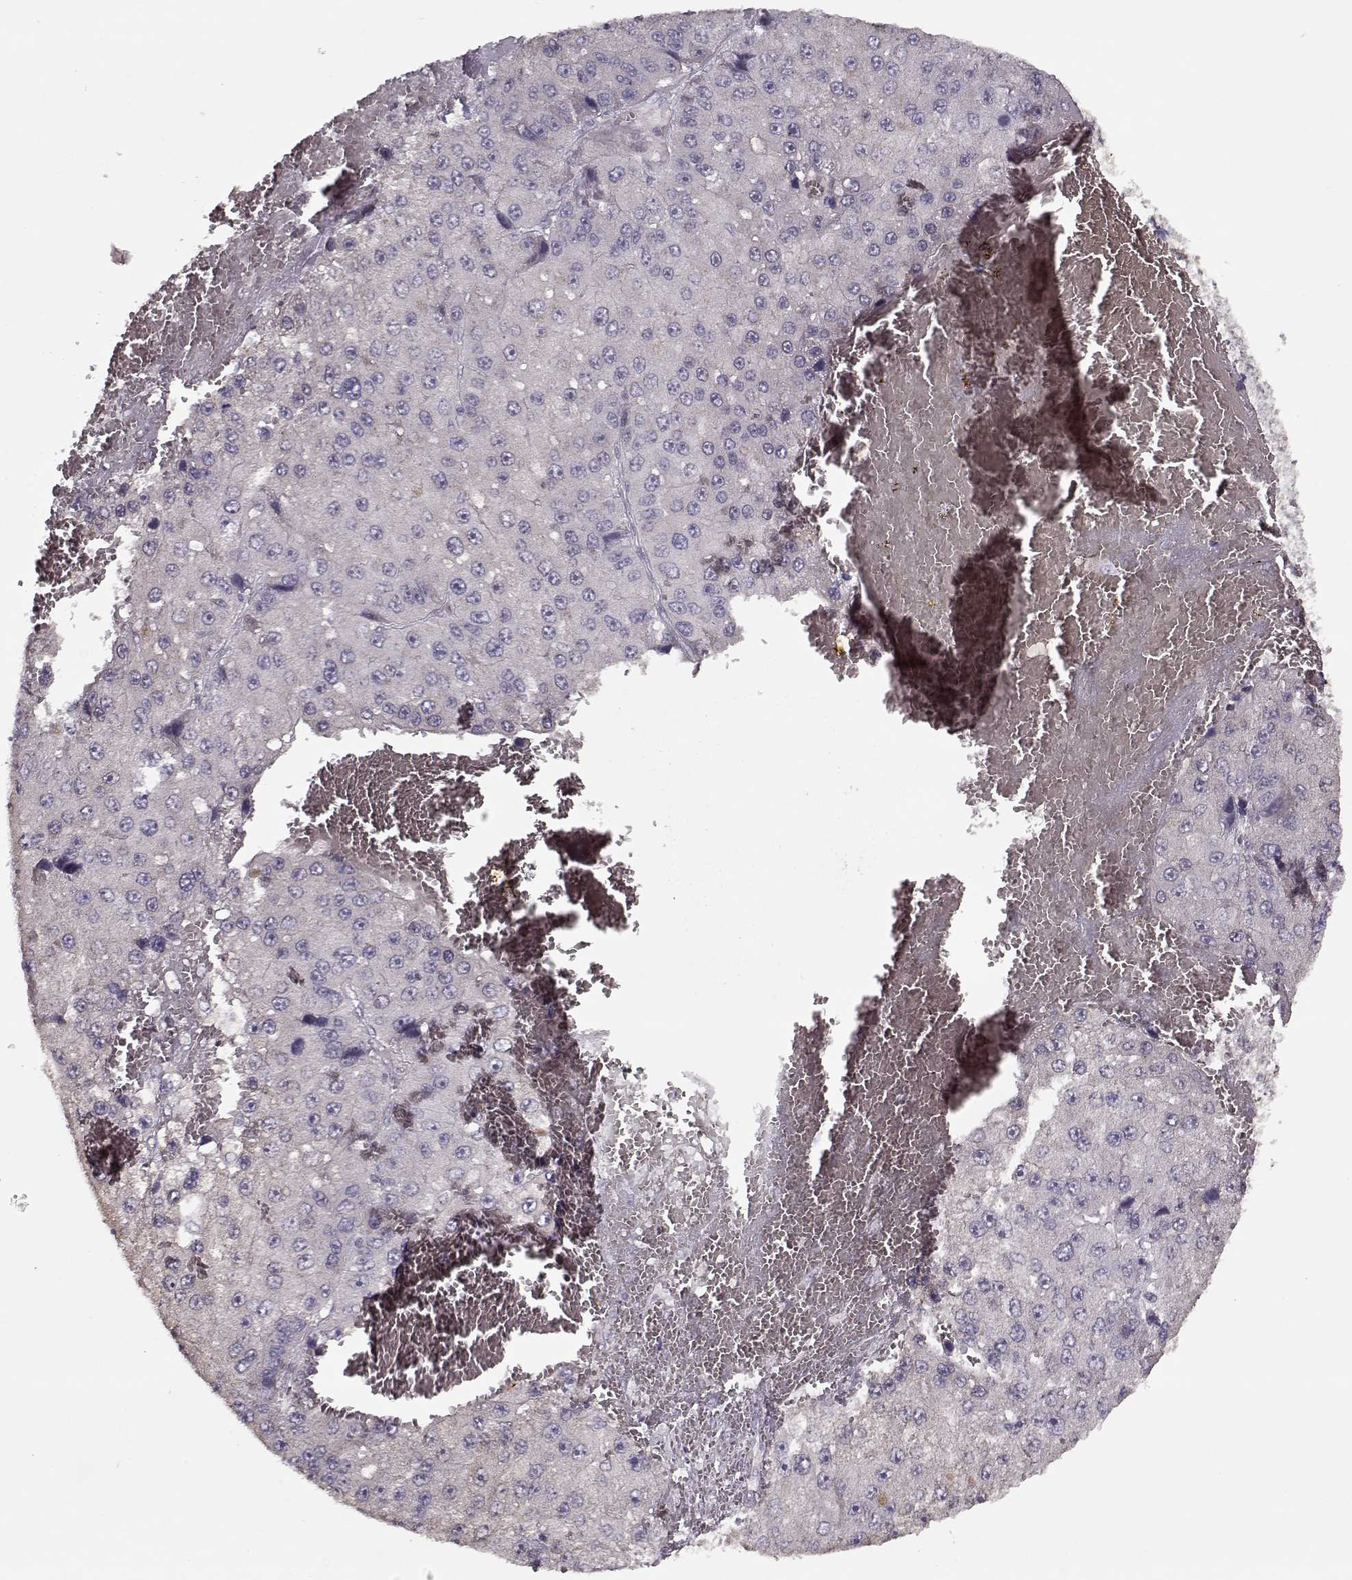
{"staining": {"intensity": "negative", "quantity": "none", "location": "none"}, "tissue": "liver cancer", "cell_type": "Tumor cells", "image_type": "cancer", "snomed": [{"axis": "morphology", "description": "Carcinoma, Hepatocellular, NOS"}, {"axis": "topography", "description": "Liver"}], "caption": "An IHC histopathology image of liver hepatocellular carcinoma is shown. There is no staining in tumor cells of liver hepatocellular carcinoma.", "gene": "LAMA2", "patient": {"sex": "female", "age": 73}}